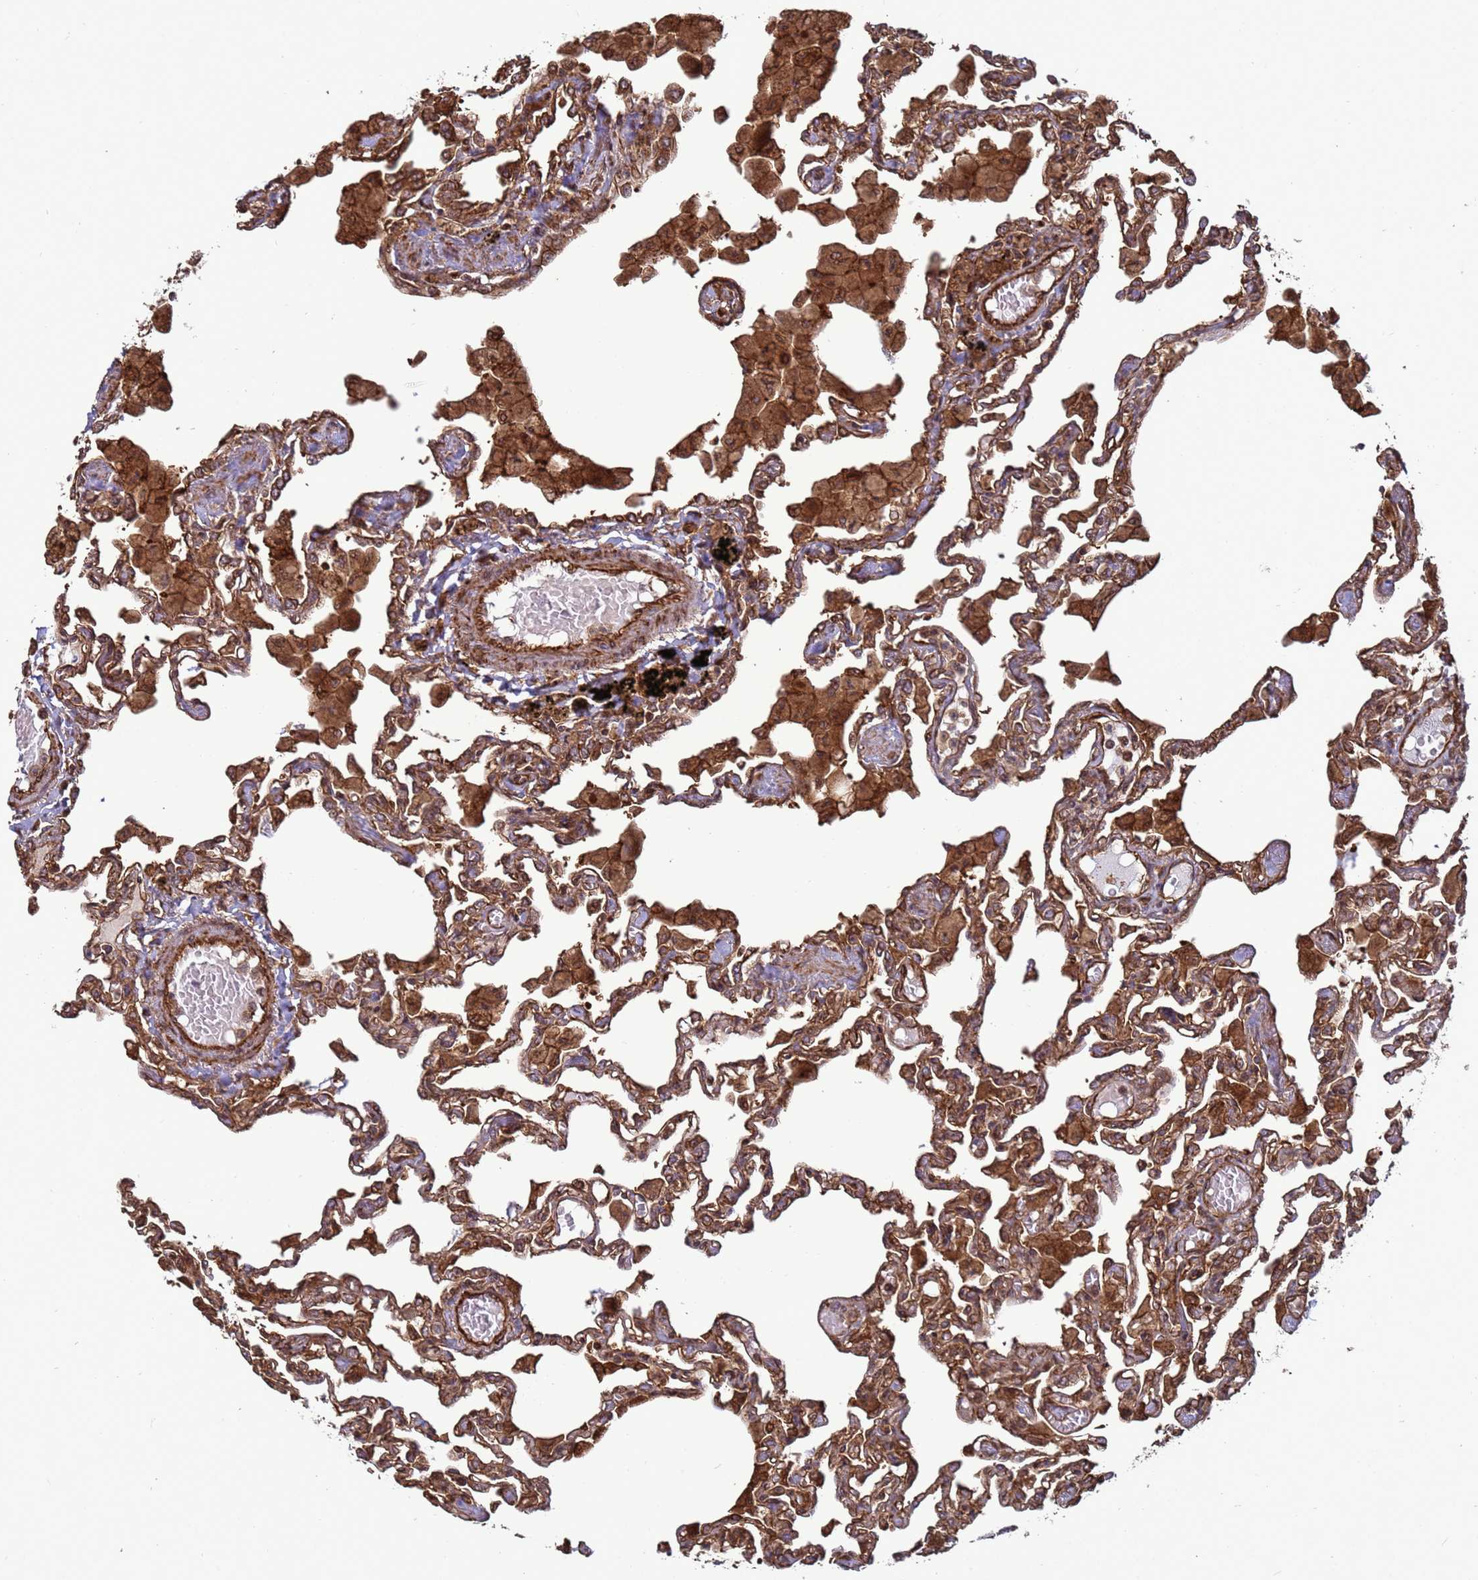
{"staining": {"intensity": "moderate", "quantity": "25%-75%", "location": "cytoplasmic/membranous,nuclear"}, "tissue": "lung", "cell_type": "Alveolar cells", "image_type": "normal", "snomed": [{"axis": "morphology", "description": "Normal tissue, NOS"}, {"axis": "topography", "description": "Bronchus"}, {"axis": "topography", "description": "Lung"}], "caption": "About 25%-75% of alveolar cells in normal lung display moderate cytoplasmic/membranous,nuclear protein expression as visualized by brown immunohistochemical staining.", "gene": "CNOT1", "patient": {"sex": "female", "age": 49}}